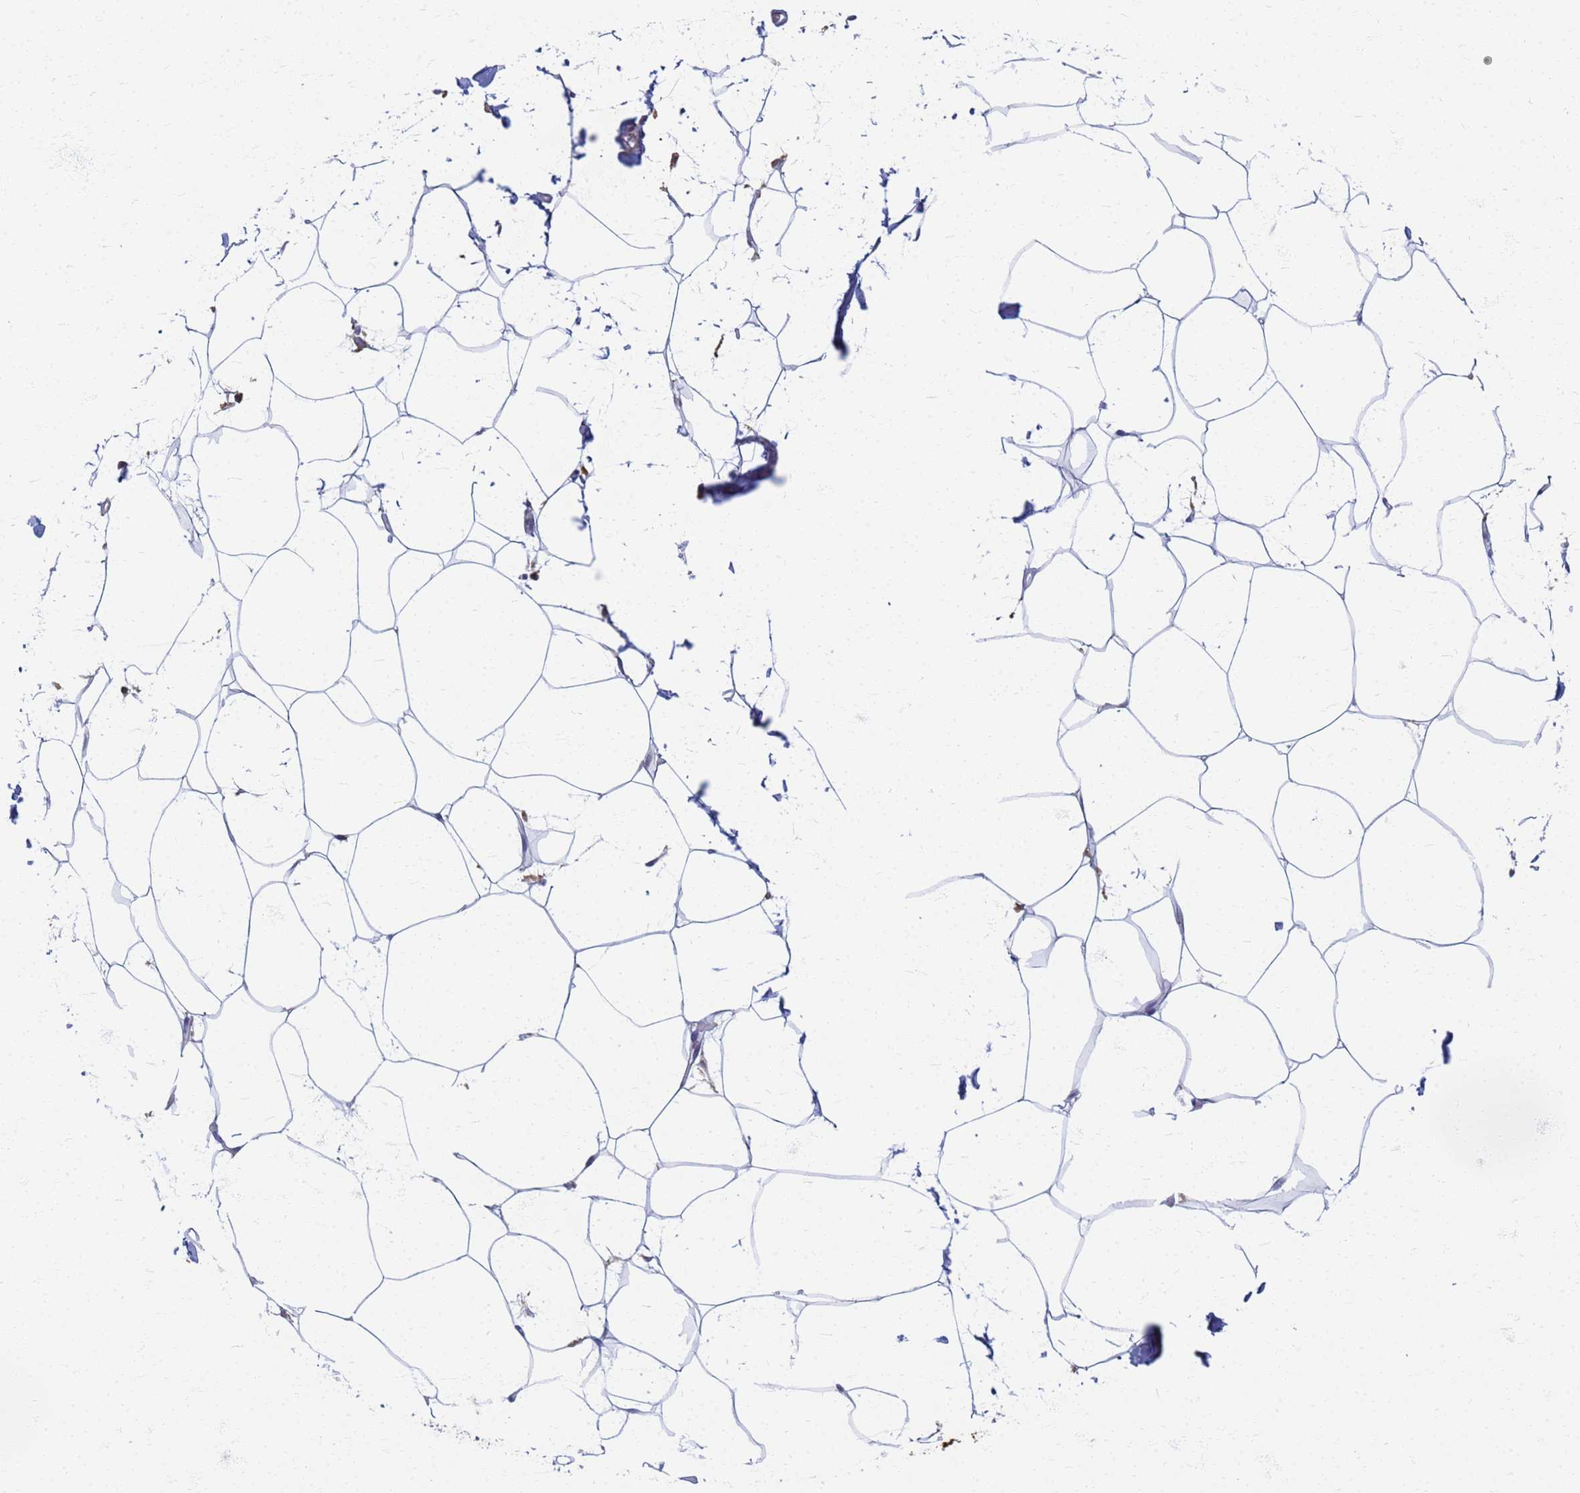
{"staining": {"intensity": "negative", "quantity": "none", "location": "none"}, "tissue": "adipose tissue", "cell_type": "Adipocytes", "image_type": "normal", "snomed": [{"axis": "morphology", "description": "Normal tissue, NOS"}, {"axis": "topography", "description": "Adipose tissue"}], "caption": "Histopathology image shows no protein expression in adipocytes of unremarkable adipose tissue.", "gene": "ATP6V1E1", "patient": {"sex": "female", "age": 37}}